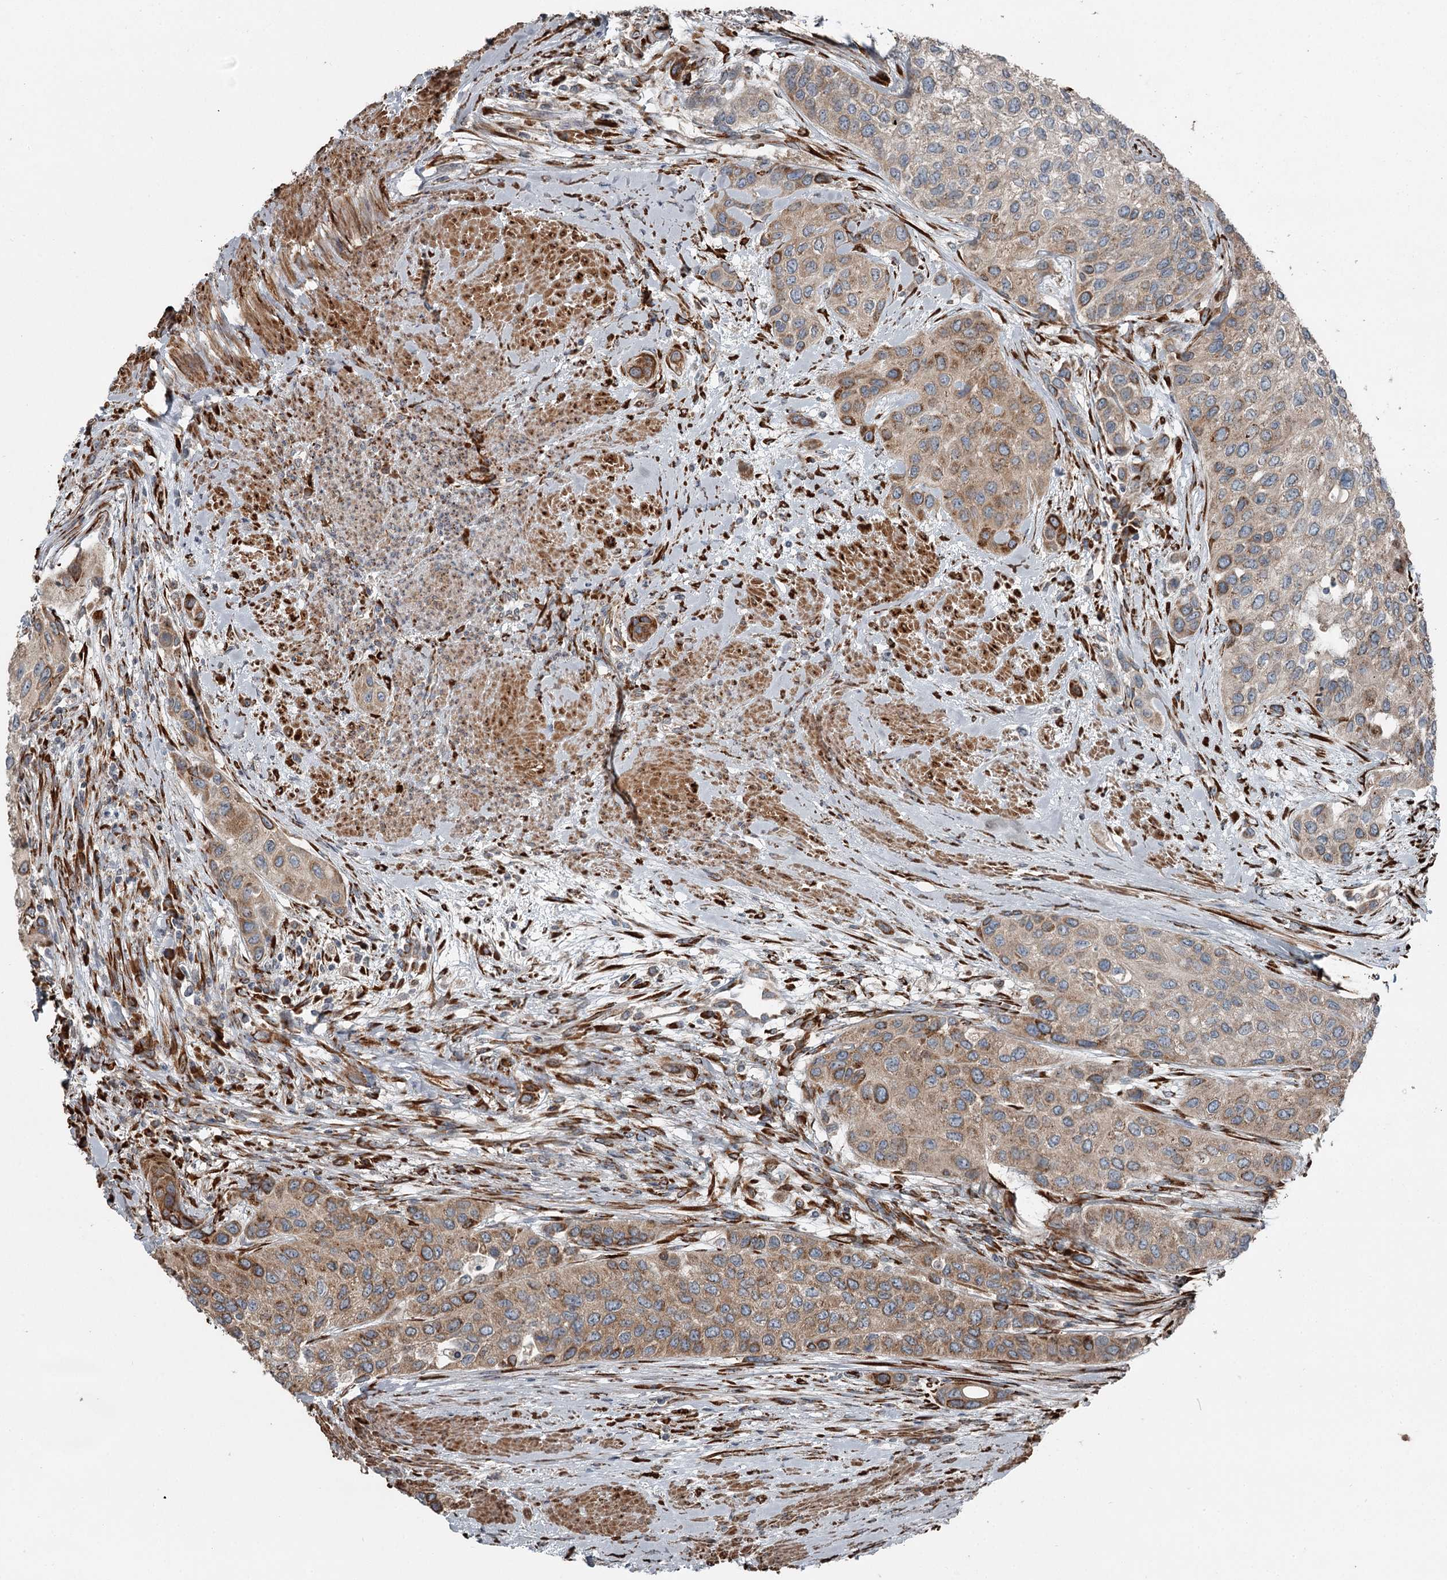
{"staining": {"intensity": "weak", "quantity": "25%-75%", "location": "cytoplasmic/membranous"}, "tissue": "urothelial cancer", "cell_type": "Tumor cells", "image_type": "cancer", "snomed": [{"axis": "morphology", "description": "Normal tissue, NOS"}, {"axis": "morphology", "description": "Urothelial carcinoma, High grade"}, {"axis": "topography", "description": "Vascular tissue"}, {"axis": "topography", "description": "Urinary bladder"}], "caption": "DAB immunohistochemical staining of human urothelial carcinoma (high-grade) exhibits weak cytoplasmic/membranous protein positivity in about 25%-75% of tumor cells. Immunohistochemistry stains the protein of interest in brown and the nuclei are stained blue.", "gene": "RASSF8", "patient": {"sex": "female", "age": 56}}